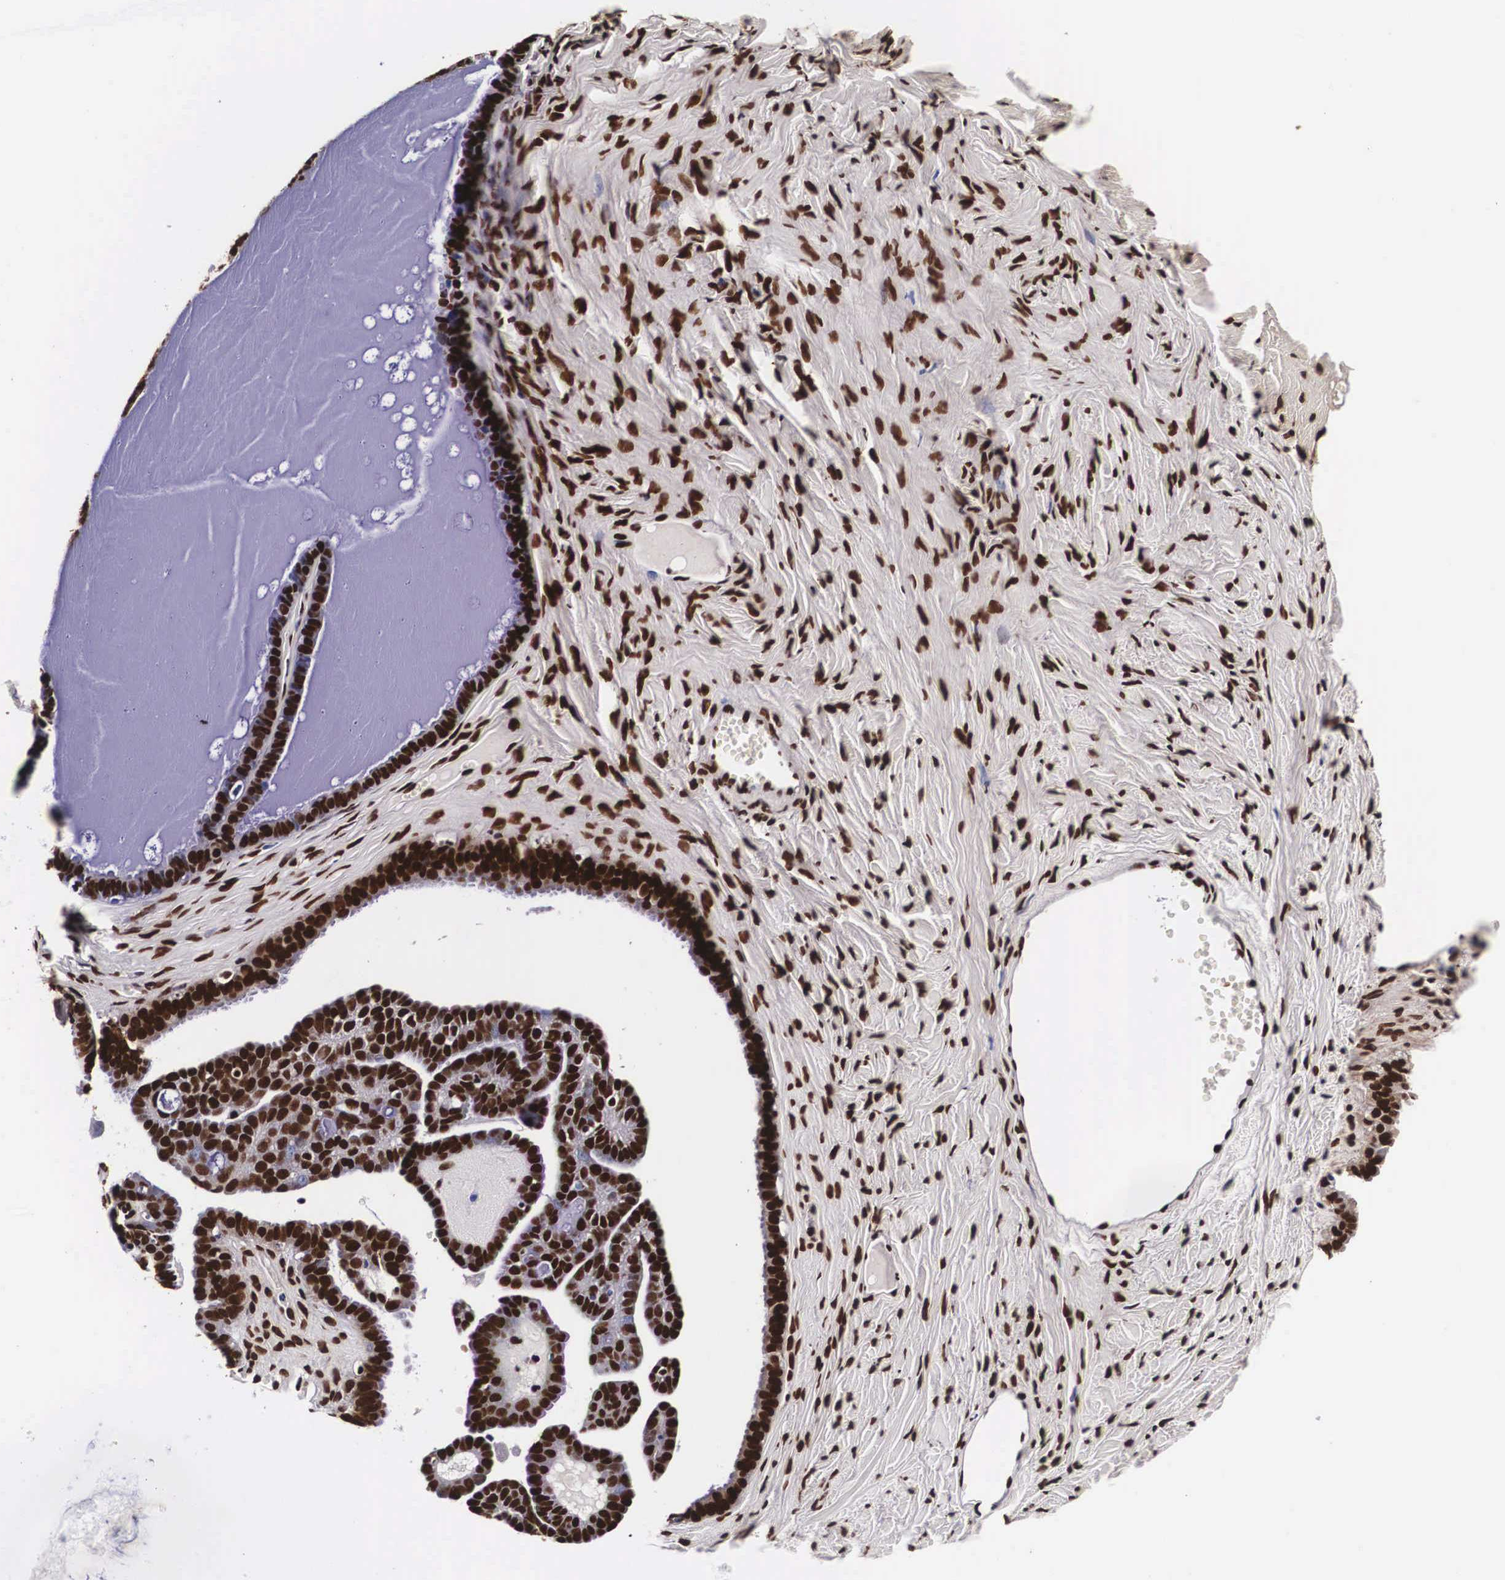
{"staining": {"intensity": "strong", "quantity": ">75%", "location": "nuclear"}, "tissue": "ovarian cancer", "cell_type": "Tumor cells", "image_type": "cancer", "snomed": [{"axis": "morphology", "description": "Cystadenocarcinoma, serous, NOS"}, {"axis": "topography", "description": "Ovary"}], "caption": "Human serous cystadenocarcinoma (ovarian) stained for a protein (brown) exhibits strong nuclear positive staining in approximately >75% of tumor cells.", "gene": "PABPN1", "patient": {"sex": "female", "age": 71}}